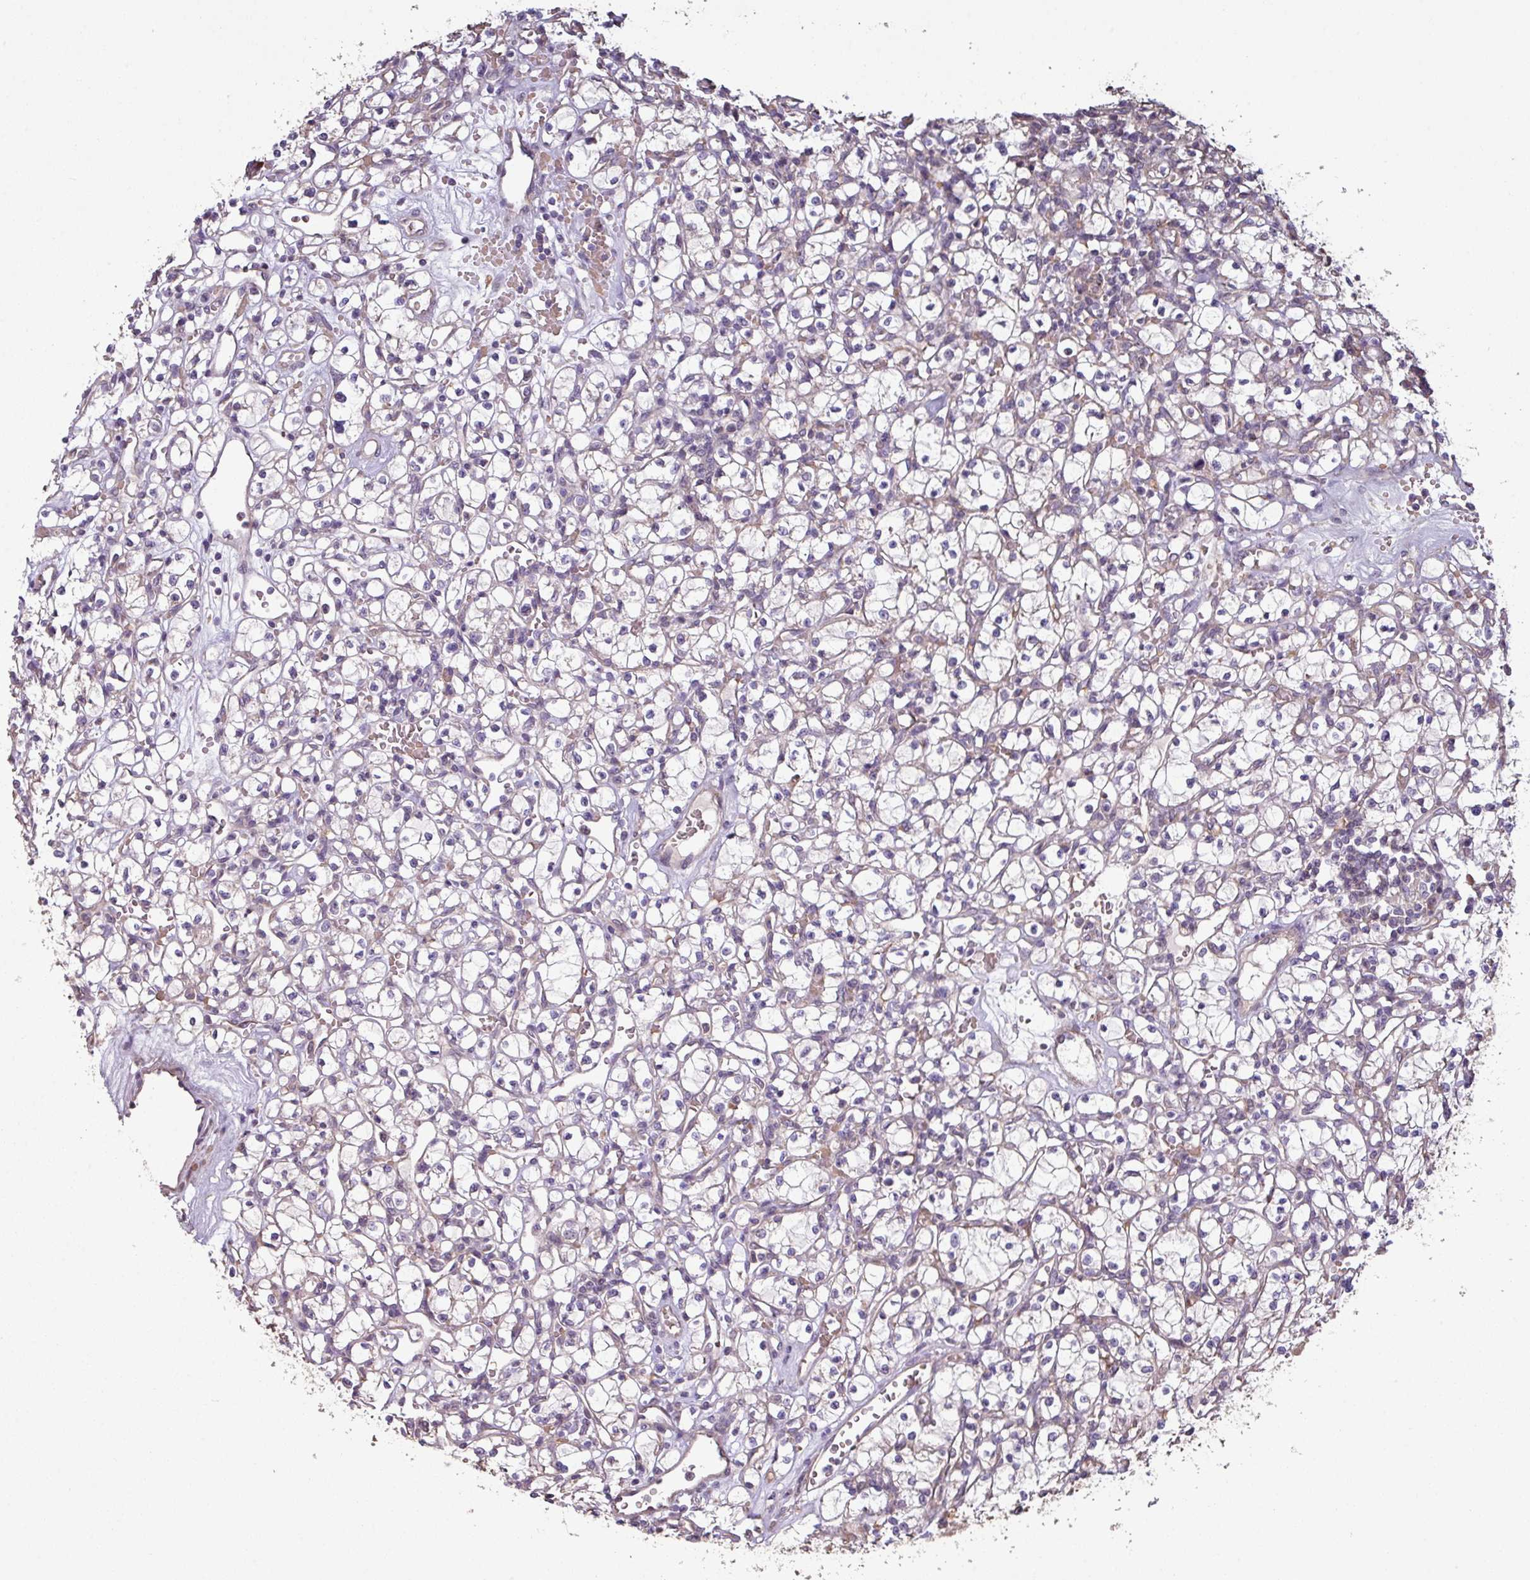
{"staining": {"intensity": "weak", "quantity": "<25%", "location": "cytoplasmic/membranous"}, "tissue": "renal cancer", "cell_type": "Tumor cells", "image_type": "cancer", "snomed": [{"axis": "morphology", "description": "Adenocarcinoma, NOS"}, {"axis": "topography", "description": "Kidney"}], "caption": "This is a image of immunohistochemistry staining of adenocarcinoma (renal), which shows no staining in tumor cells.", "gene": "NHSL2", "patient": {"sex": "female", "age": 59}}